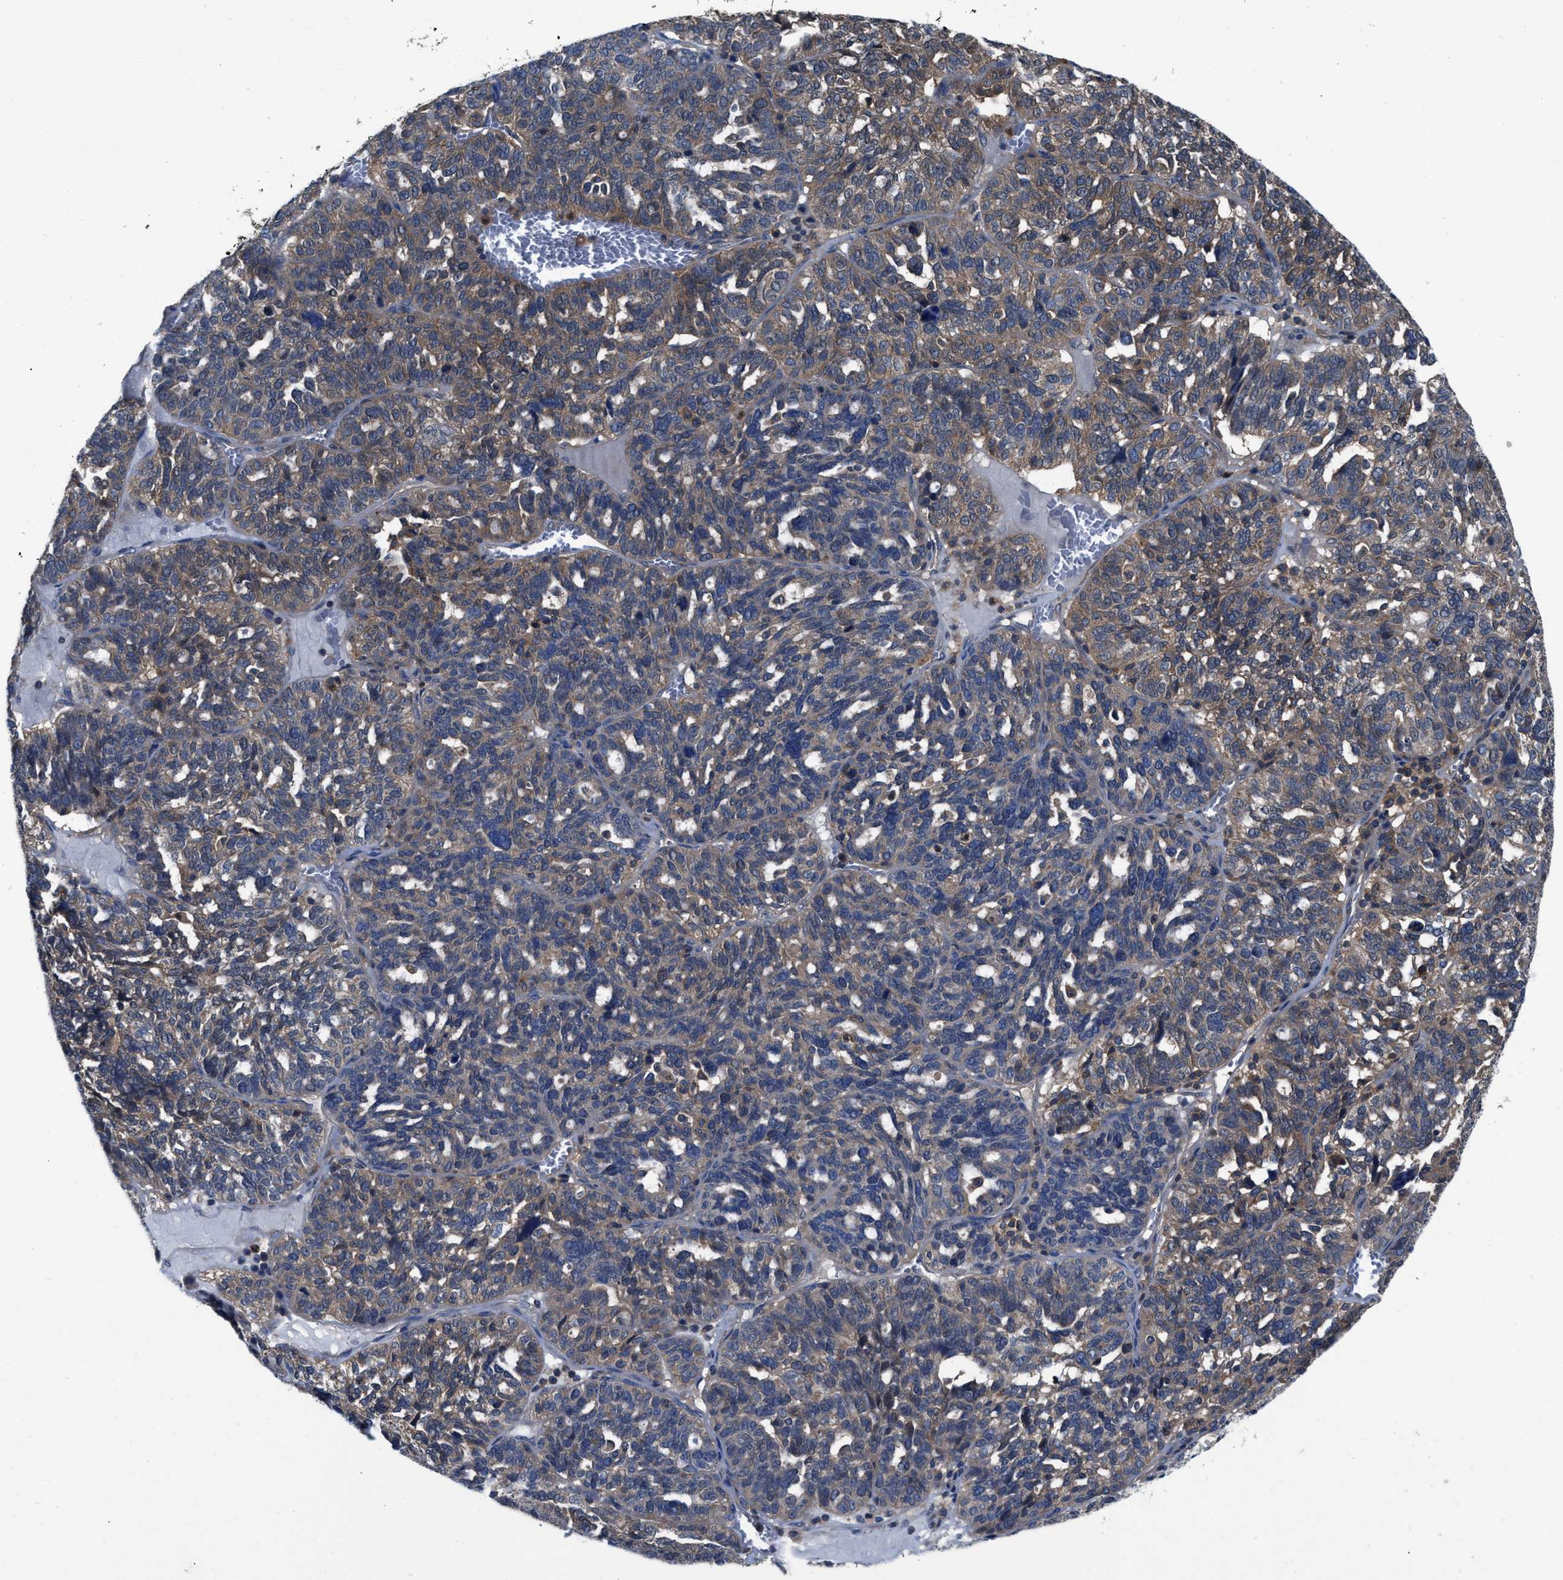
{"staining": {"intensity": "moderate", "quantity": ">75%", "location": "cytoplasmic/membranous"}, "tissue": "ovarian cancer", "cell_type": "Tumor cells", "image_type": "cancer", "snomed": [{"axis": "morphology", "description": "Cystadenocarcinoma, serous, NOS"}, {"axis": "topography", "description": "Ovary"}], "caption": "A brown stain labels moderate cytoplasmic/membranous staining of a protein in ovarian cancer tumor cells.", "gene": "USP25", "patient": {"sex": "female", "age": 59}}